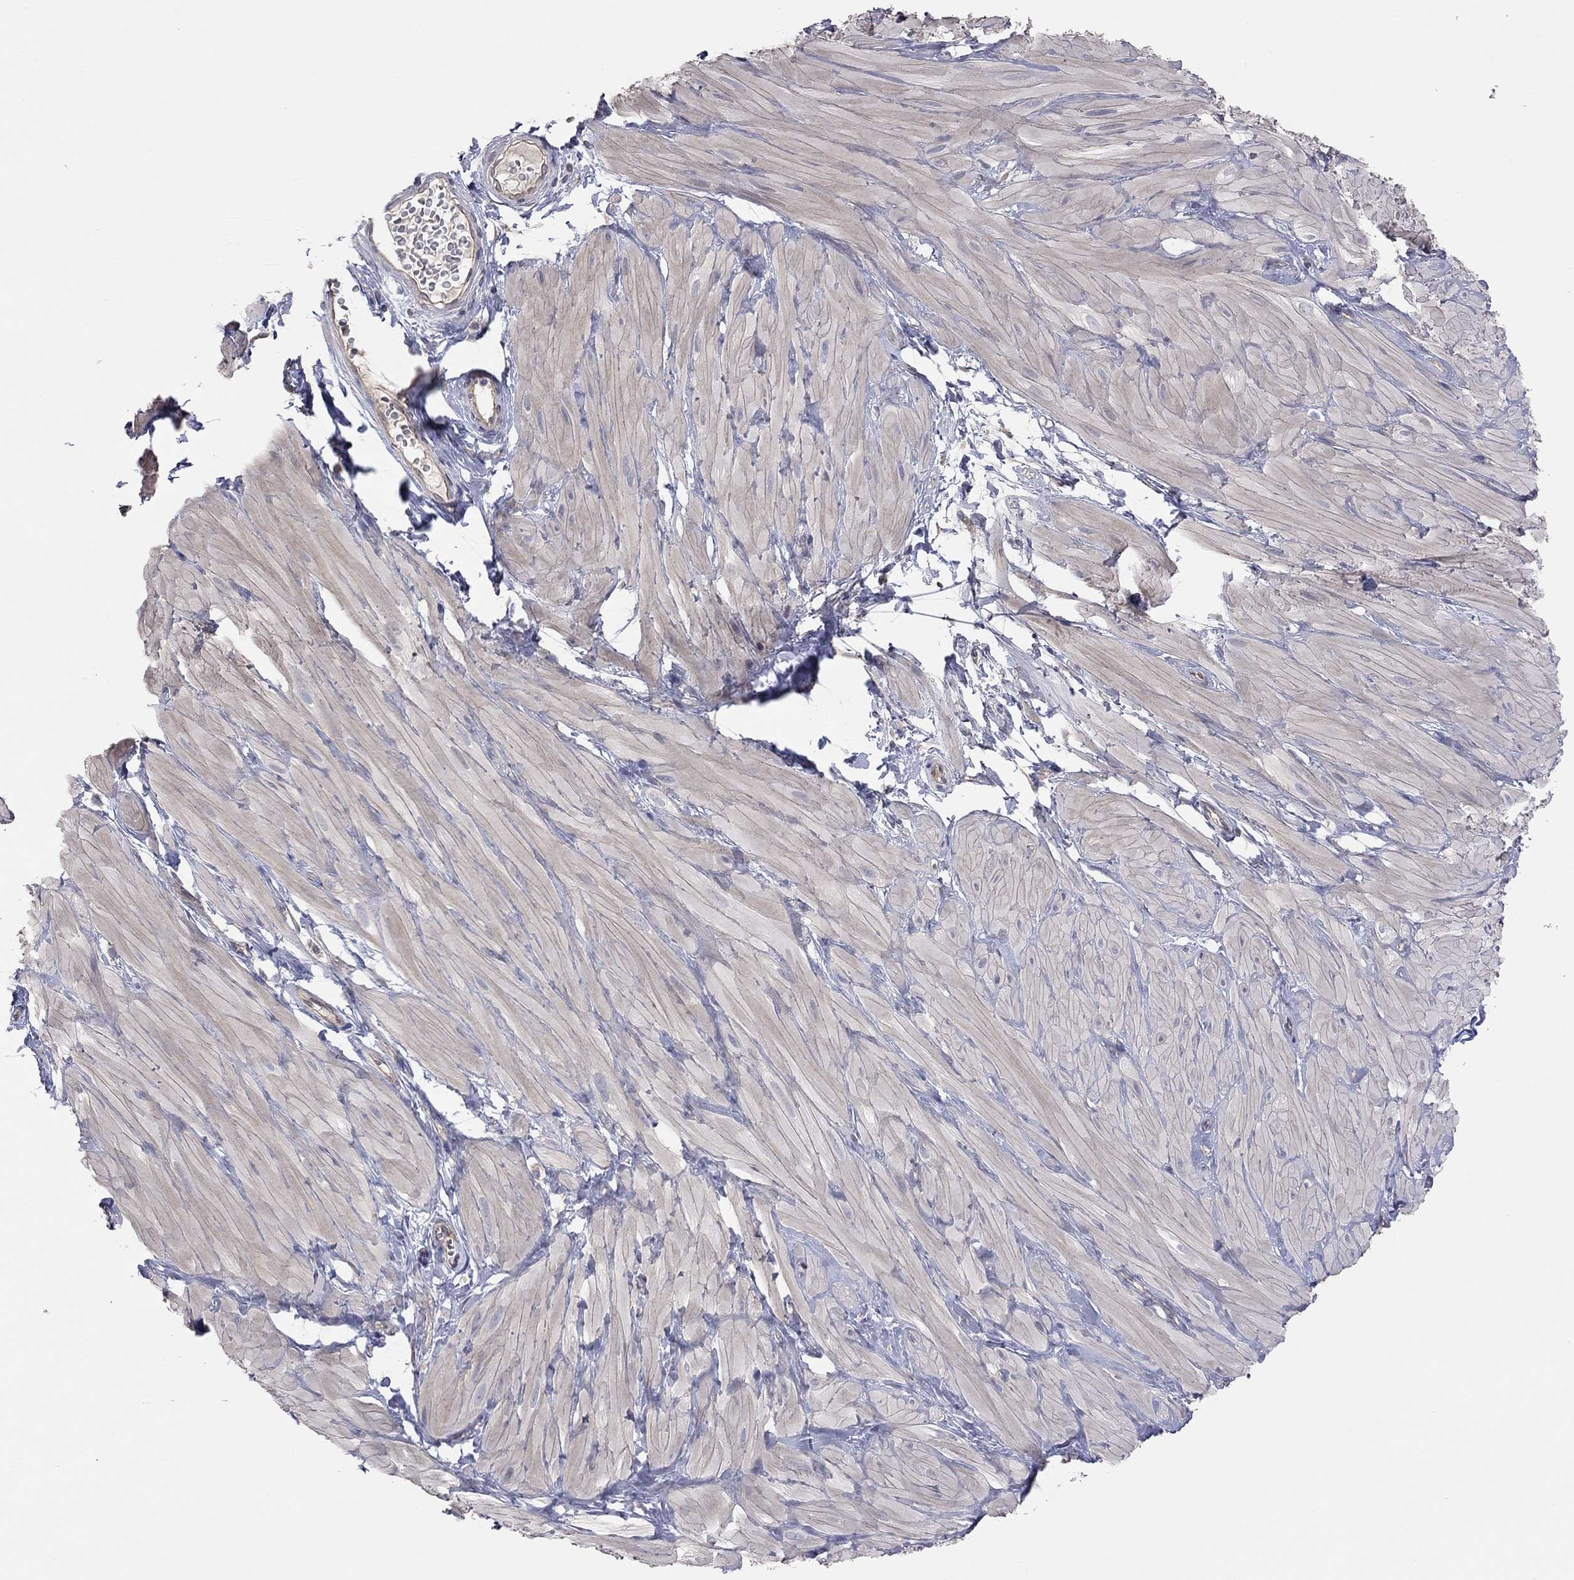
{"staining": {"intensity": "negative", "quantity": "none", "location": "none"}, "tissue": "adipose tissue", "cell_type": "Adipocytes", "image_type": "normal", "snomed": [{"axis": "morphology", "description": "Normal tissue, NOS"}, {"axis": "topography", "description": "Smooth muscle"}, {"axis": "topography", "description": "Peripheral nerve tissue"}], "caption": "Histopathology image shows no protein staining in adipocytes of unremarkable adipose tissue. The staining was performed using DAB to visualize the protein expression in brown, while the nuclei were stained in blue with hematoxylin (Magnification: 20x).", "gene": "KCNB1", "patient": {"sex": "male", "age": 22}}